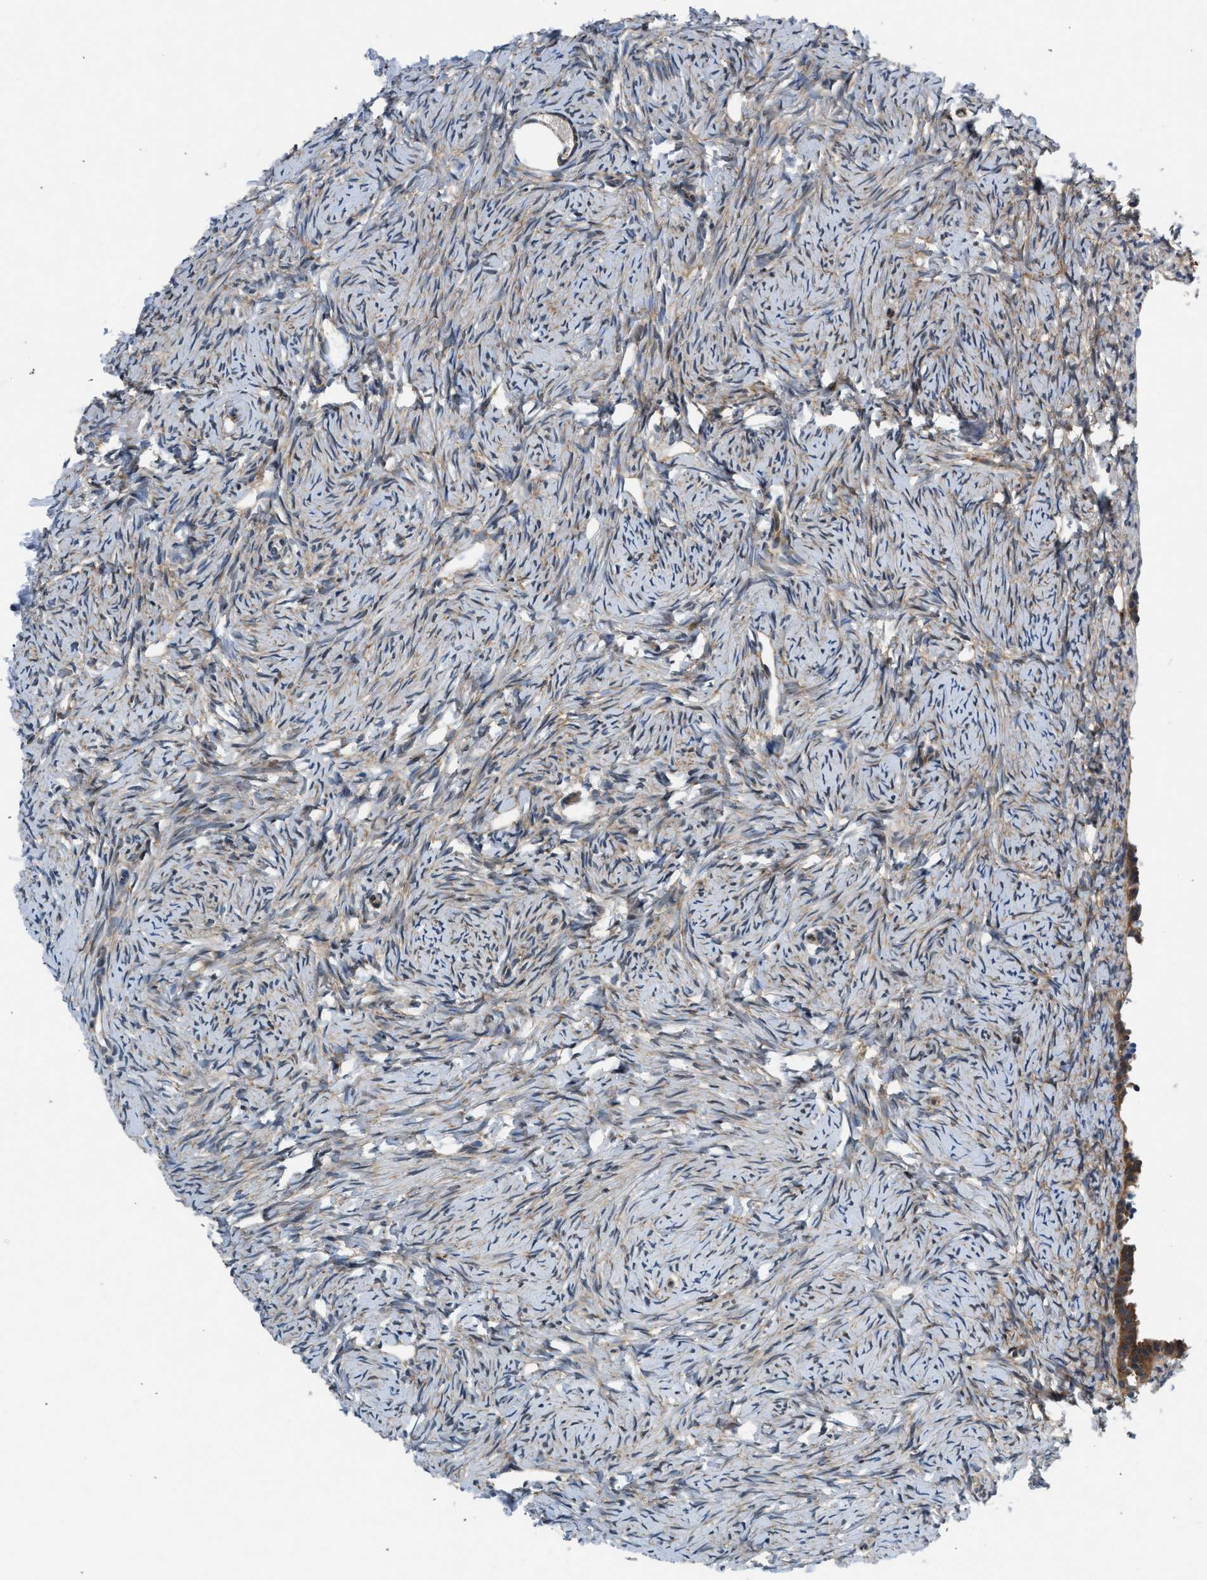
{"staining": {"intensity": "weak", "quantity": "25%-75%", "location": "cytoplasmic/membranous"}, "tissue": "ovary", "cell_type": "Follicle cells", "image_type": "normal", "snomed": [{"axis": "morphology", "description": "Normal tissue, NOS"}, {"axis": "topography", "description": "Ovary"}], "caption": "The photomicrograph exhibits a brown stain indicating the presence of a protein in the cytoplasmic/membranous of follicle cells in ovary. The protein of interest is shown in brown color, while the nuclei are stained blue.", "gene": "PA2G4", "patient": {"sex": "female", "age": 33}}